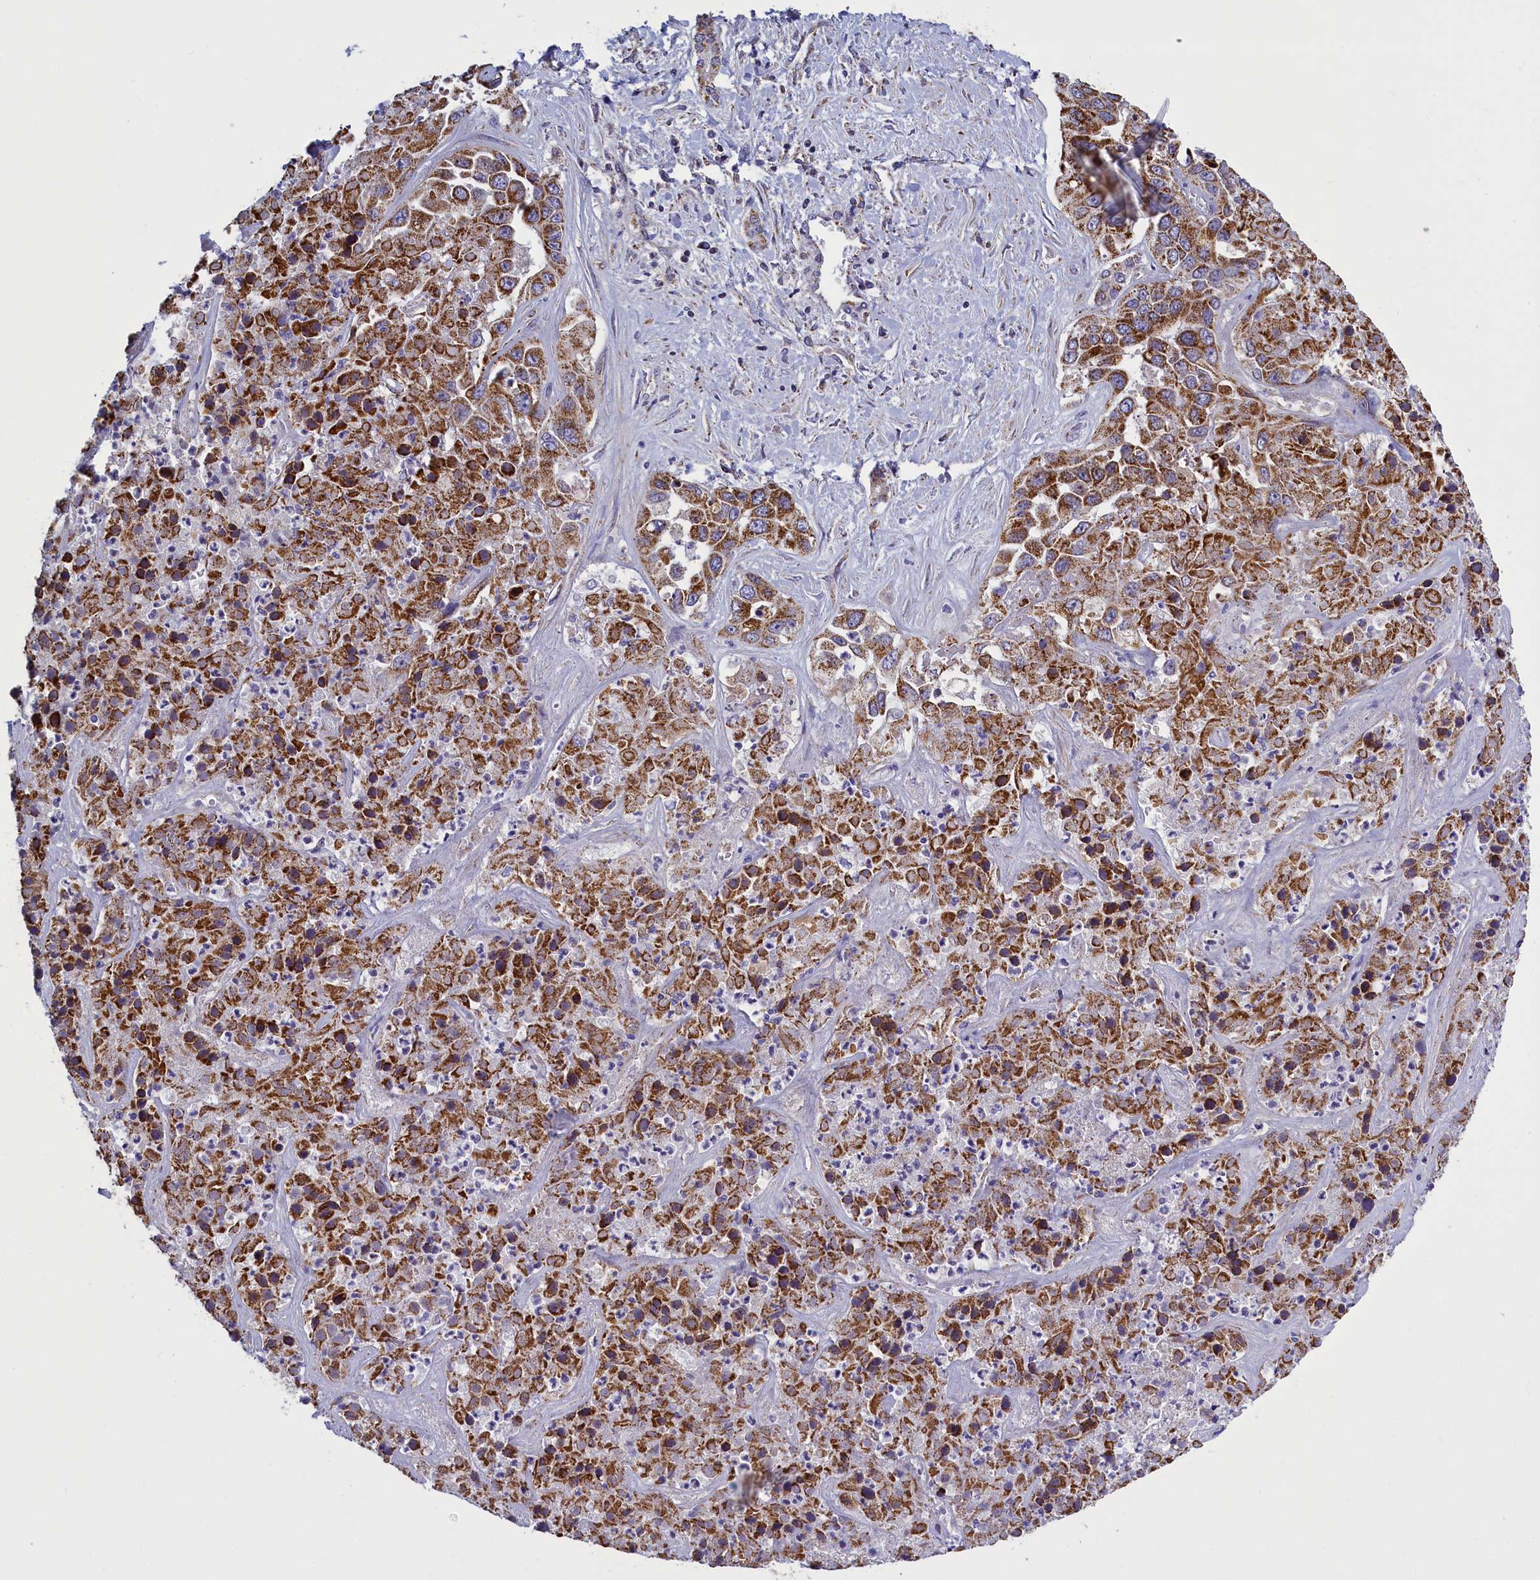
{"staining": {"intensity": "strong", "quantity": ">75%", "location": "cytoplasmic/membranous"}, "tissue": "liver cancer", "cell_type": "Tumor cells", "image_type": "cancer", "snomed": [{"axis": "morphology", "description": "Cholangiocarcinoma"}, {"axis": "topography", "description": "Liver"}], "caption": "DAB immunohistochemical staining of liver cholangiocarcinoma shows strong cytoplasmic/membranous protein positivity in approximately >75% of tumor cells.", "gene": "IFT122", "patient": {"sex": "female", "age": 52}}